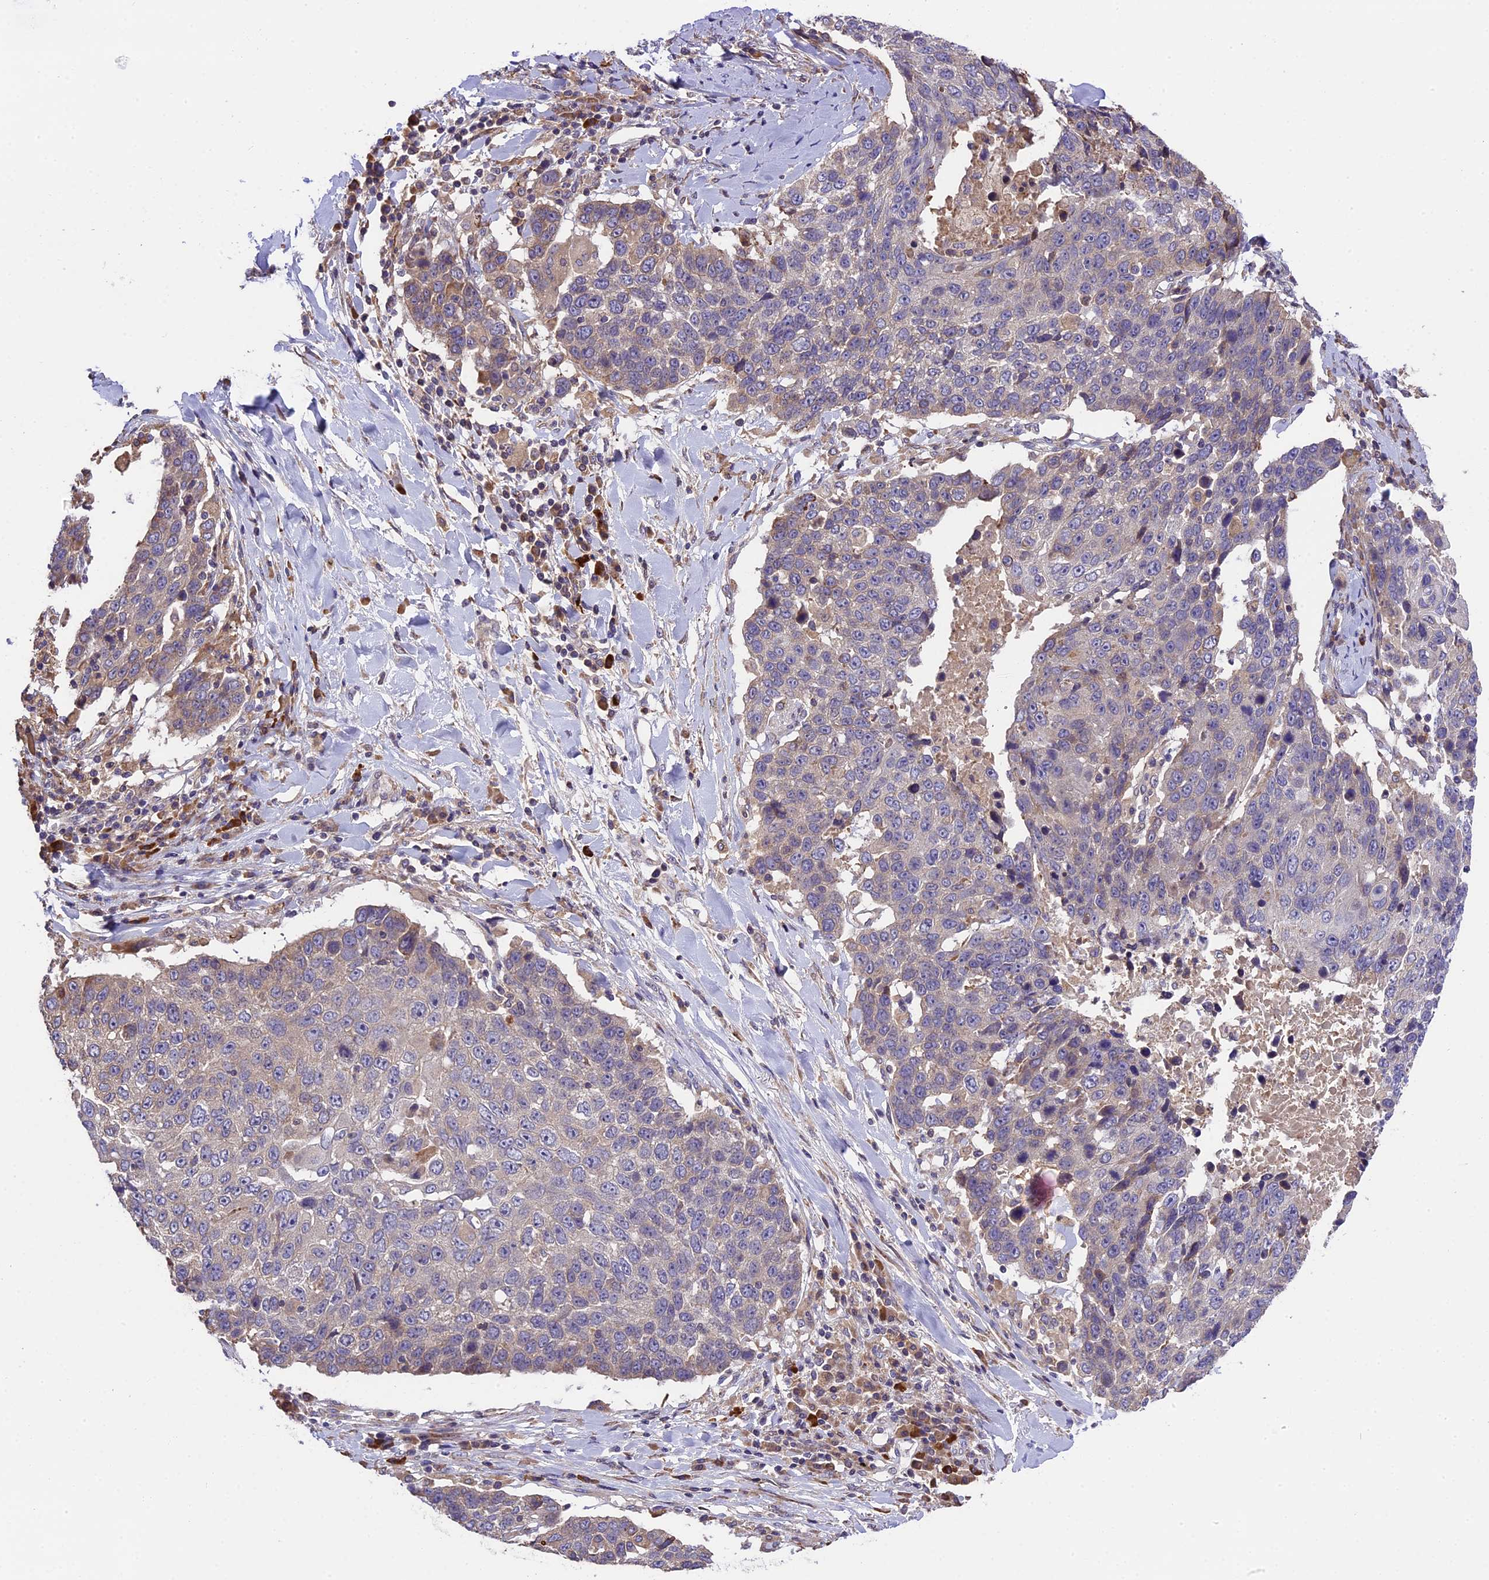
{"staining": {"intensity": "weak", "quantity": "25%-75%", "location": "cytoplasmic/membranous"}, "tissue": "lung cancer", "cell_type": "Tumor cells", "image_type": "cancer", "snomed": [{"axis": "morphology", "description": "Squamous cell carcinoma, NOS"}, {"axis": "topography", "description": "Lung"}], "caption": "A micrograph showing weak cytoplasmic/membranous positivity in about 25%-75% of tumor cells in lung cancer (squamous cell carcinoma), as visualized by brown immunohistochemical staining.", "gene": "ABCC10", "patient": {"sex": "male", "age": 66}}